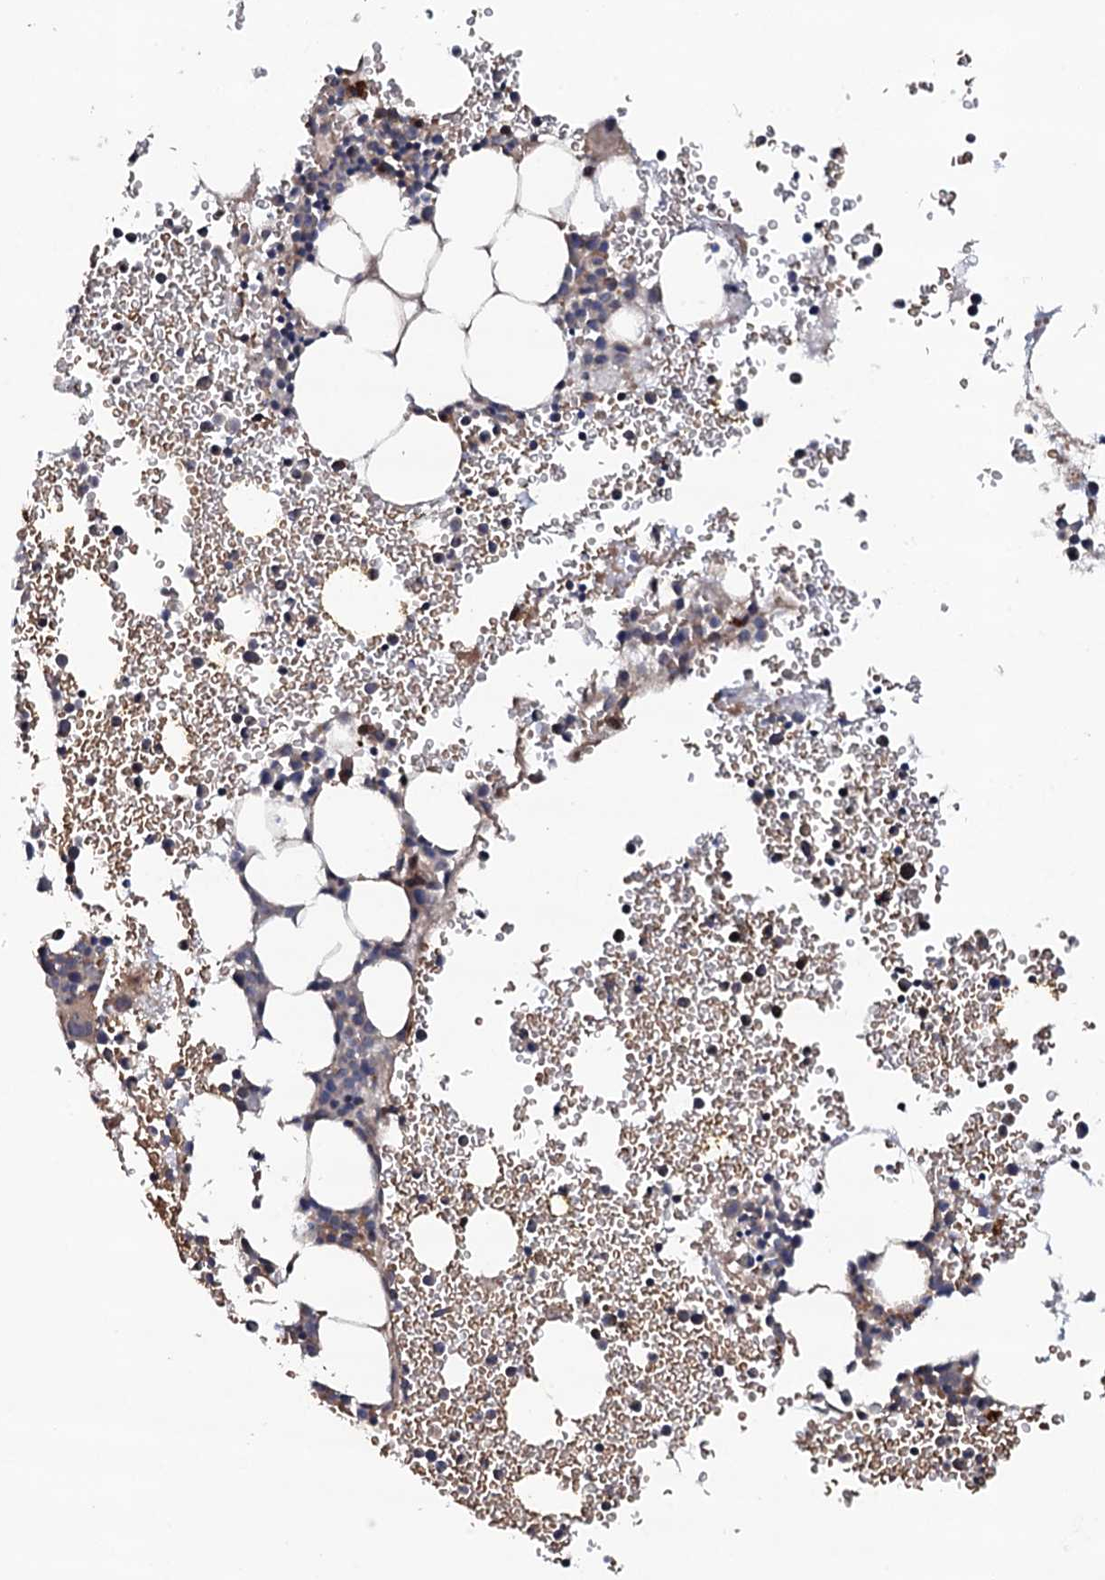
{"staining": {"intensity": "weak", "quantity": "<25%", "location": "cytoplasmic/membranous"}, "tissue": "bone marrow", "cell_type": "Hematopoietic cells", "image_type": "normal", "snomed": [{"axis": "morphology", "description": "Normal tissue, NOS"}, {"axis": "topography", "description": "Bone marrow"}], "caption": "DAB immunohistochemical staining of benign bone marrow demonstrates no significant positivity in hematopoietic cells.", "gene": "CIAO2A", "patient": {"sex": "female", "age": 76}}